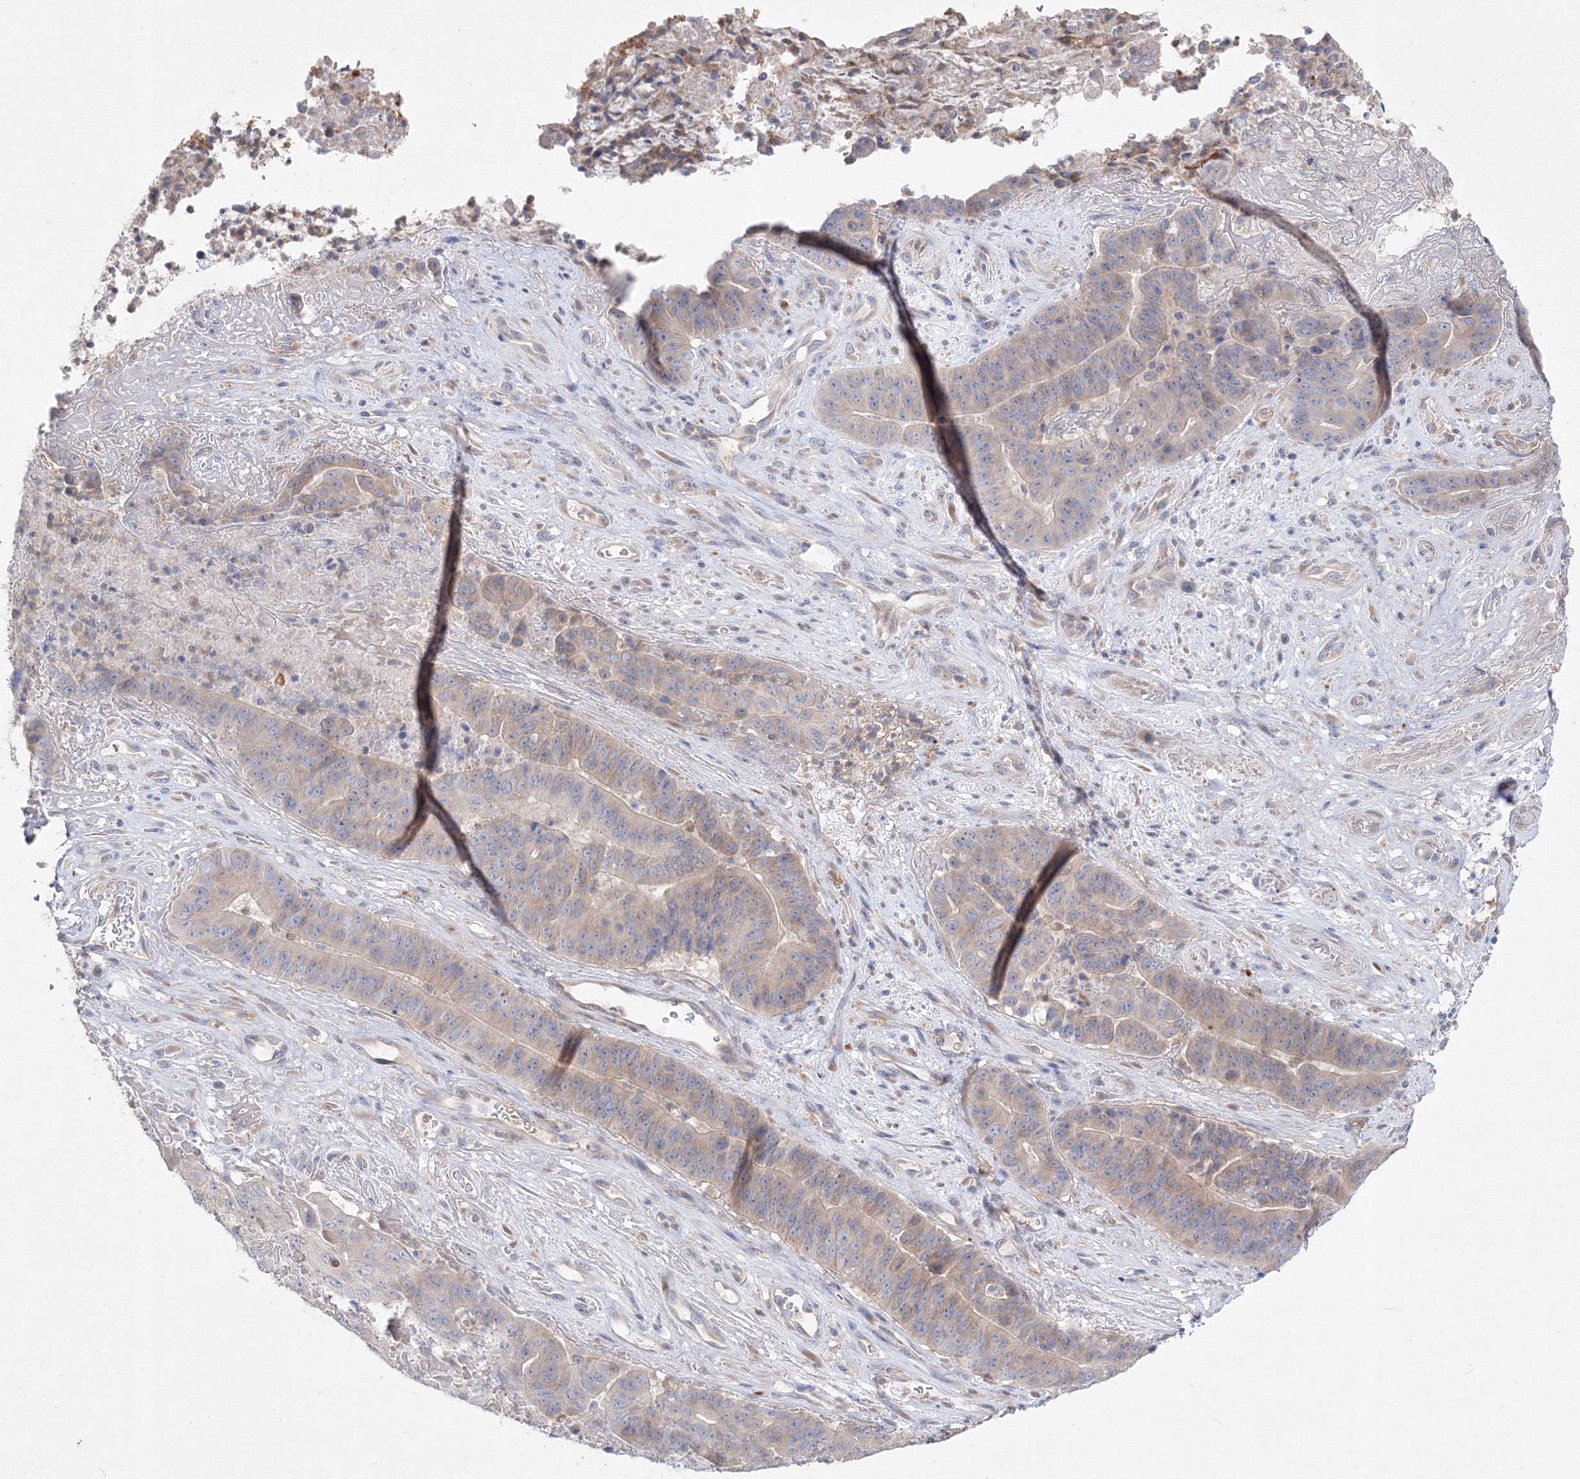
{"staining": {"intensity": "weak", "quantity": "25%-75%", "location": "cytoplasmic/membranous"}, "tissue": "pancreatic cancer", "cell_type": "Tumor cells", "image_type": "cancer", "snomed": [{"axis": "morphology", "description": "Adenocarcinoma, NOS"}, {"axis": "topography", "description": "Pancreas"}], "caption": "IHC of human pancreatic cancer (adenocarcinoma) exhibits low levels of weak cytoplasmic/membranous staining in approximately 25%-75% of tumor cells.", "gene": "FBXL8", "patient": {"sex": "female", "age": 77}}